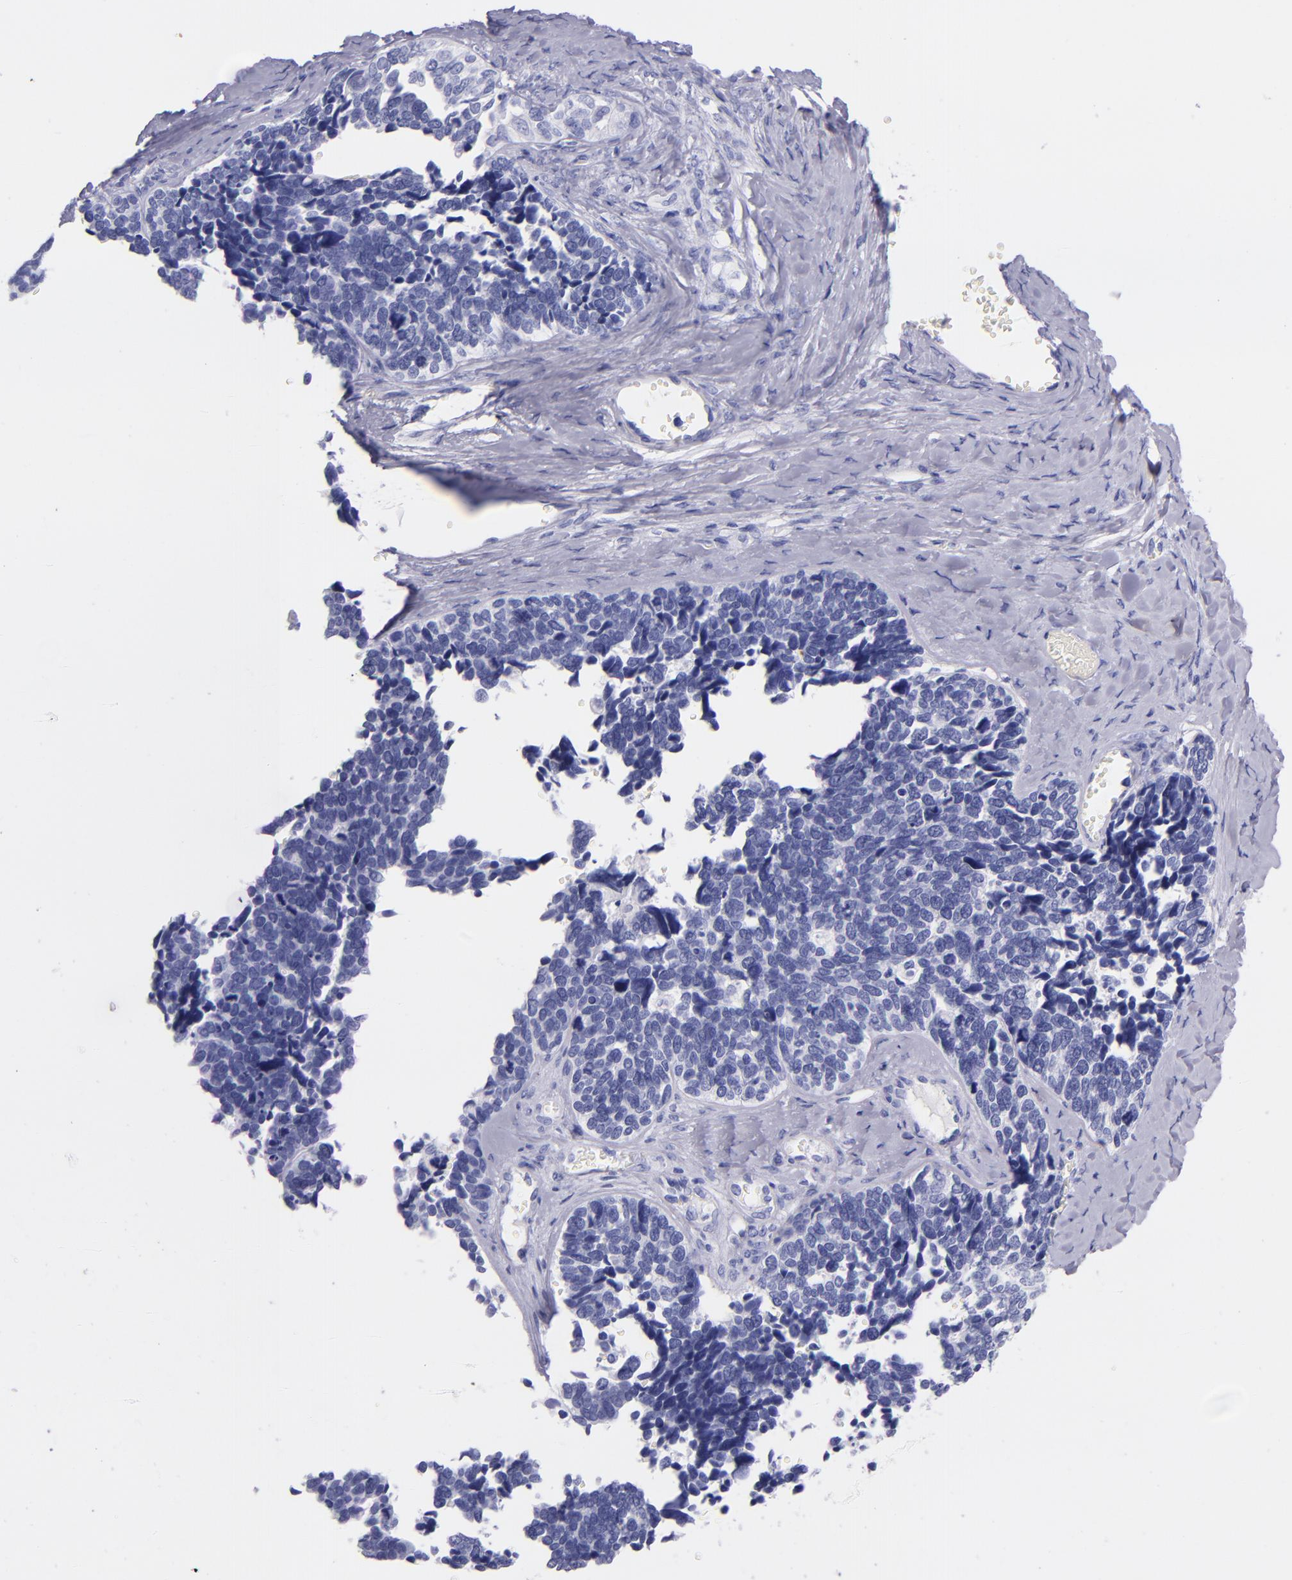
{"staining": {"intensity": "negative", "quantity": "none", "location": "none"}, "tissue": "ovarian cancer", "cell_type": "Tumor cells", "image_type": "cancer", "snomed": [{"axis": "morphology", "description": "Cystadenocarcinoma, serous, NOS"}, {"axis": "topography", "description": "Ovary"}], "caption": "IHC micrograph of ovarian serous cystadenocarcinoma stained for a protein (brown), which shows no staining in tumor cells.", "gene": "SFTPA2", "patient": {"sex": "female", "age": 77}}